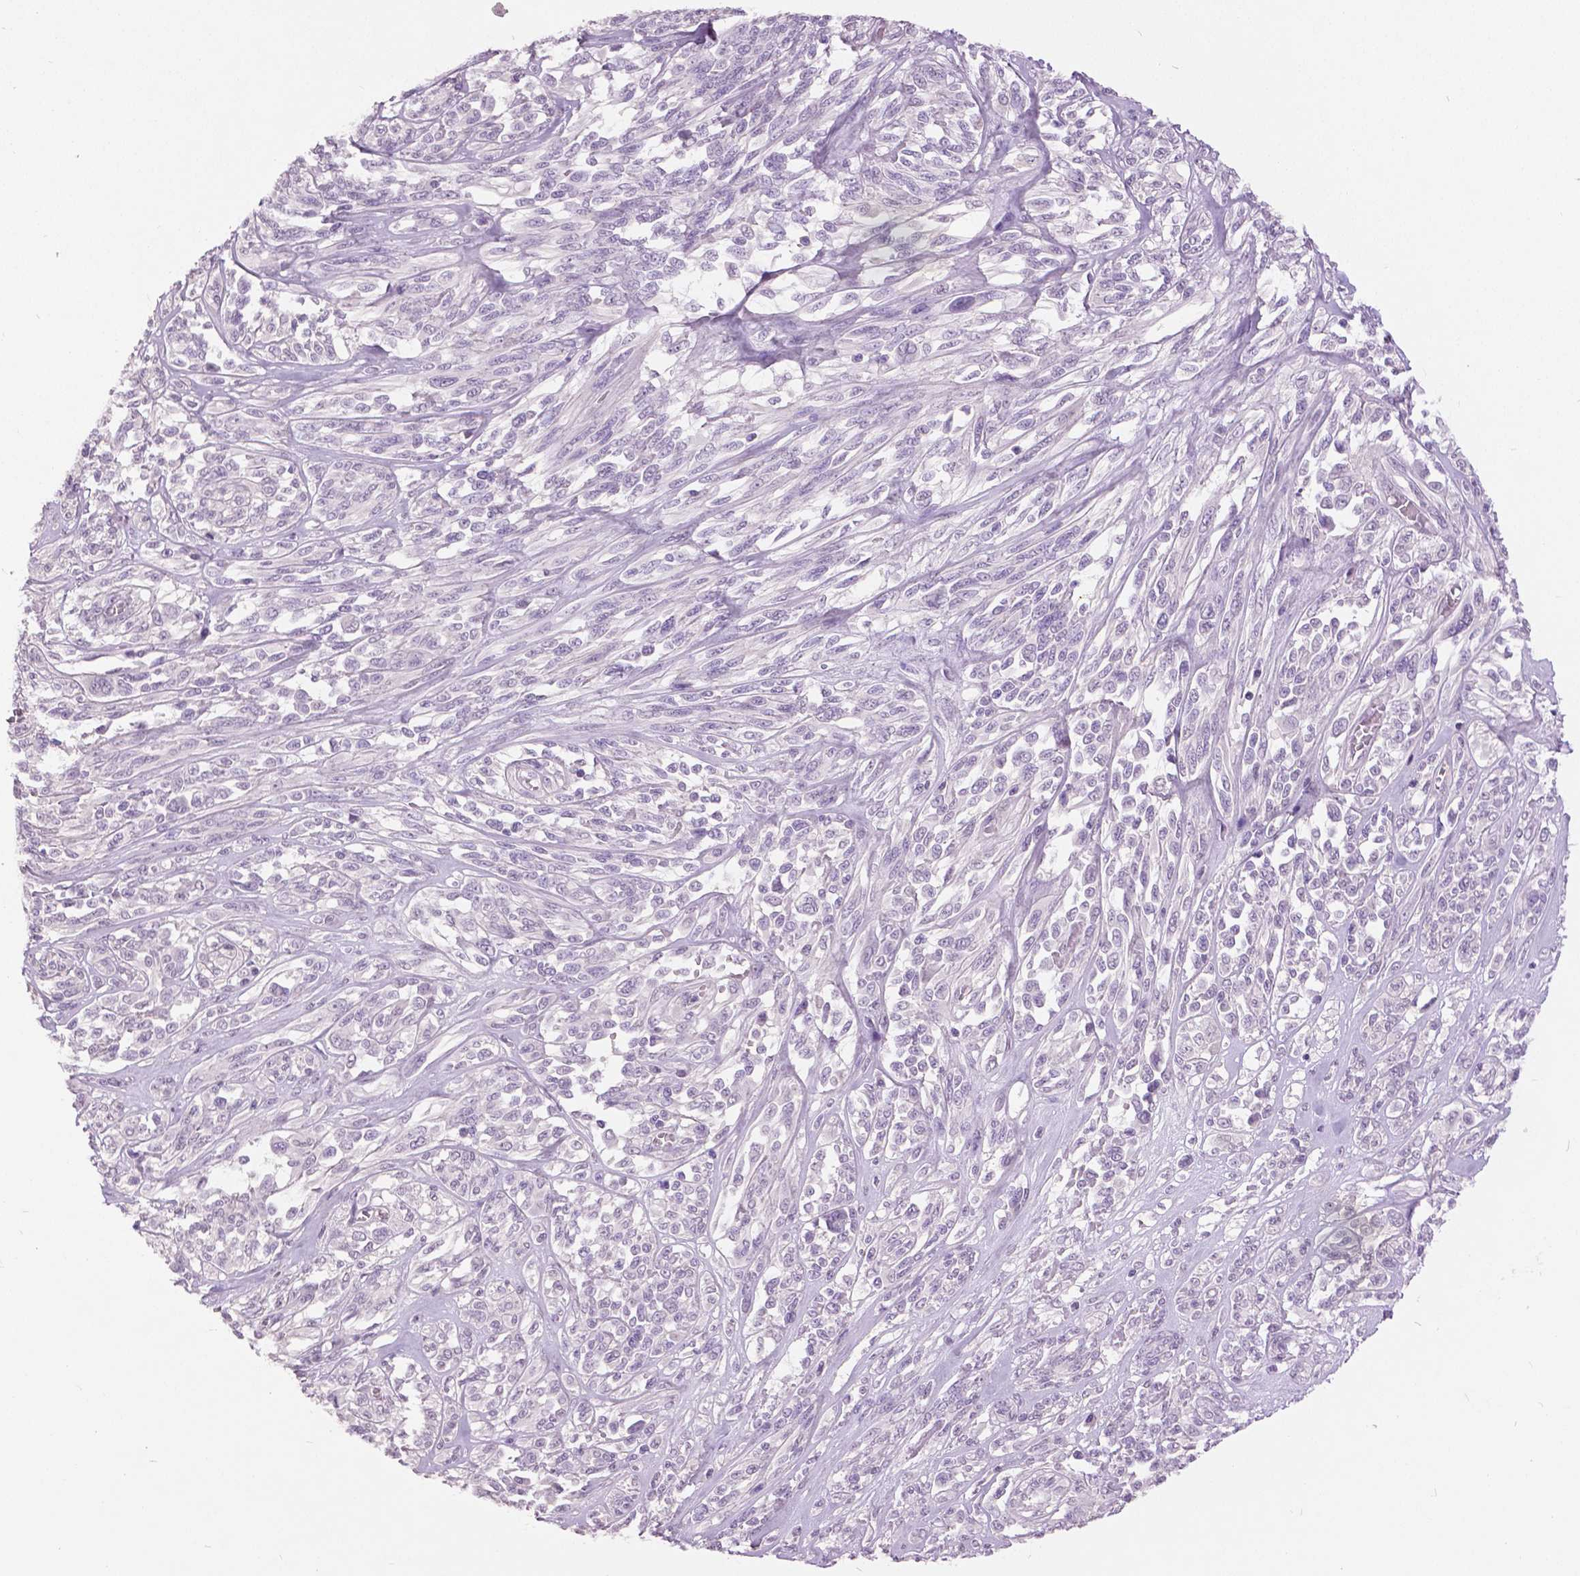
{"staining": {"intensity": "negative", "quantity": "none", "location": "none"}, "tissue": "melanoma", "cell_type": "Tumor cells", "image_type": "cancer", "snomed": [{"axis": "morphology", "description": "Malignant melanoma, NOS"}, {"axis": "topography", "description": "Skin"}], "caption": "Tumor cells are negative for protein expression in human melanoma.", "gene": "GRIN2A", "patient": {"sex": "female", "age": 91}}